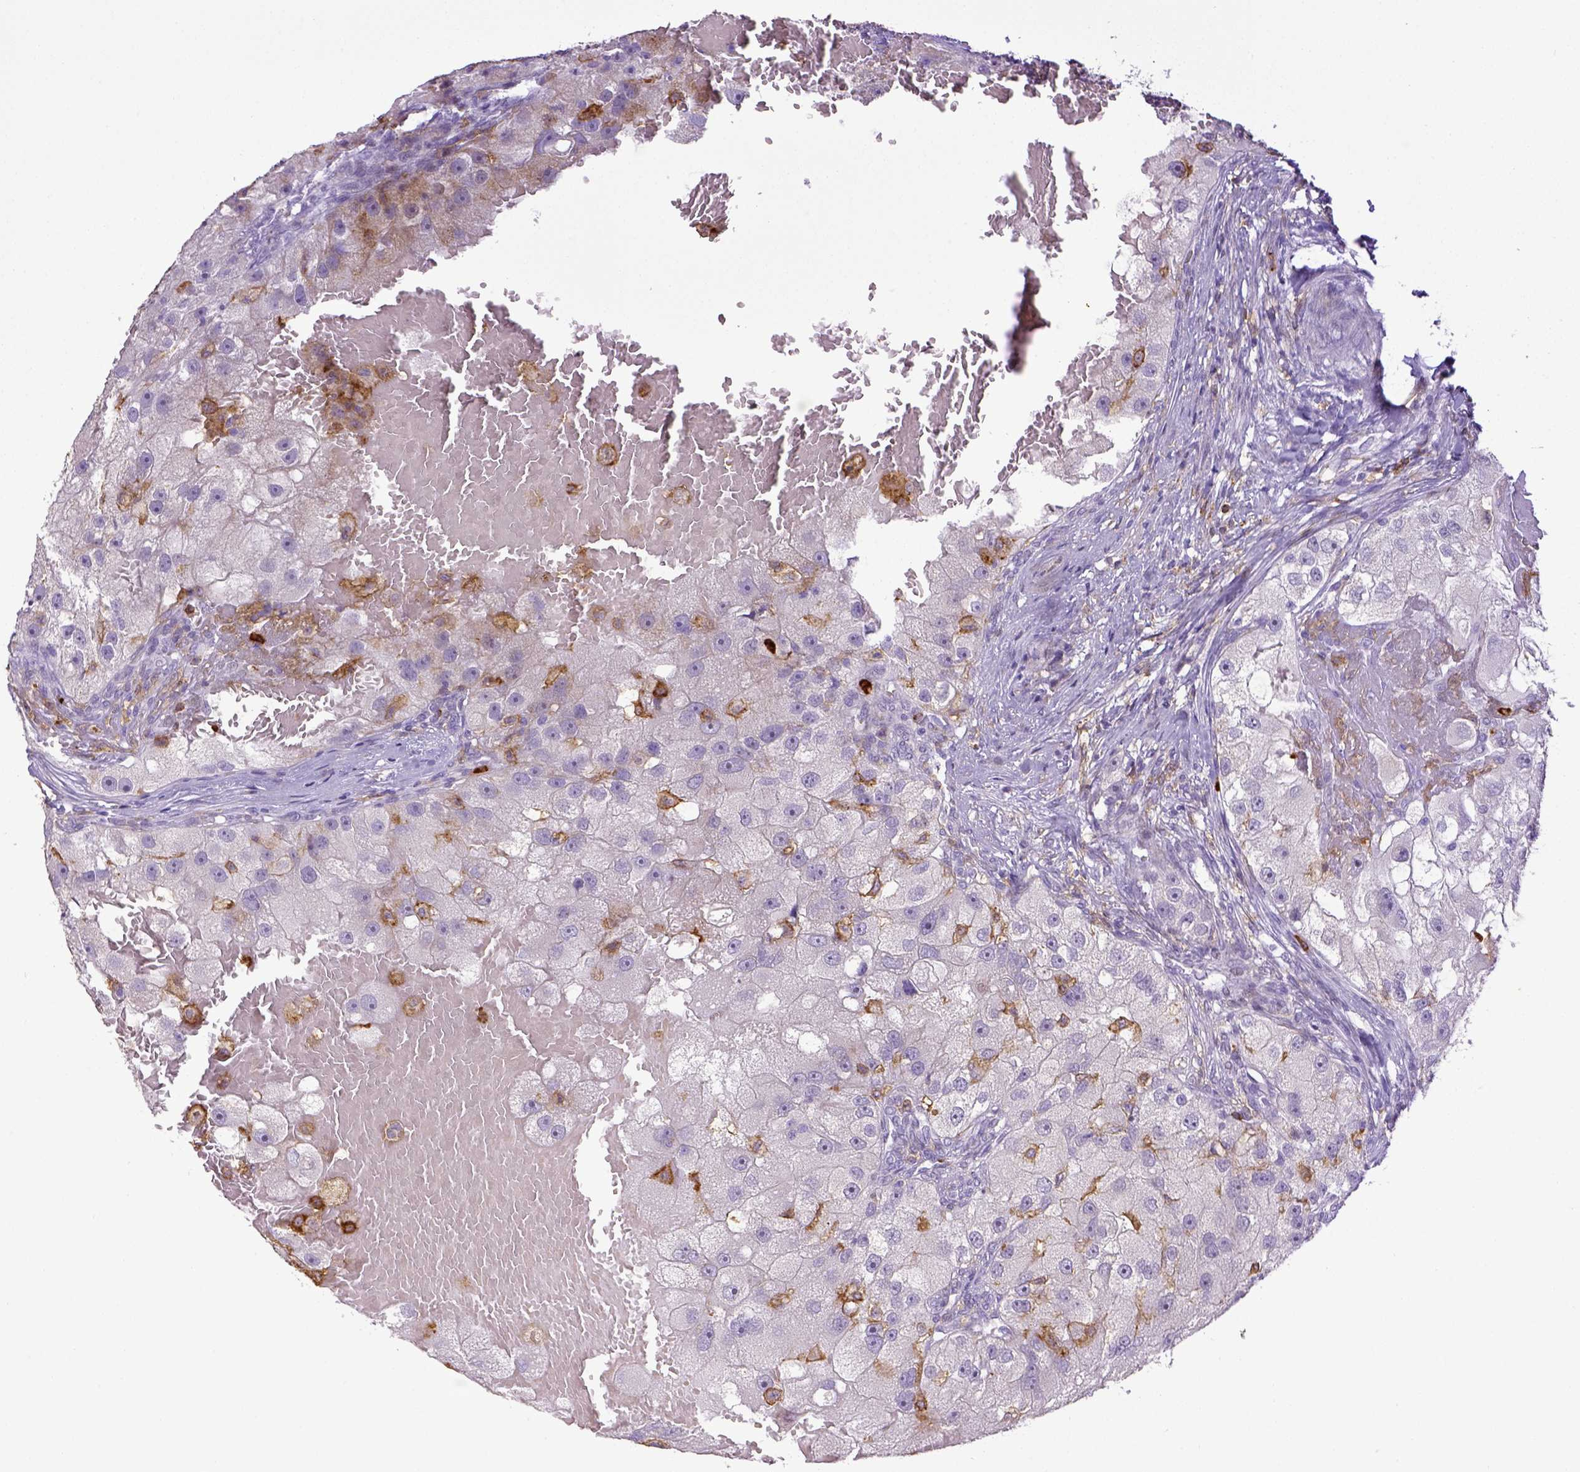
{"staining": {"intensity": "negative", "quantity": "none", "location": "none"}, "tissue": "renal cancer", "cell_type": "Tumor cells", "image_type": "cancer", "snomed": [{"axis": "morphology", "description": "Adenocarcinoma, NOS"}, {"axis": "topography", "description": "Kidney"}], "caption": "High power microscopy micrograph of an immunohistochemistry histopathology image of renal cancer (adenocarcinoma), revealing no significant staining in tumor cells.", "gene": "ITGAM", "patient": {"sex": "male", "age": 63}}